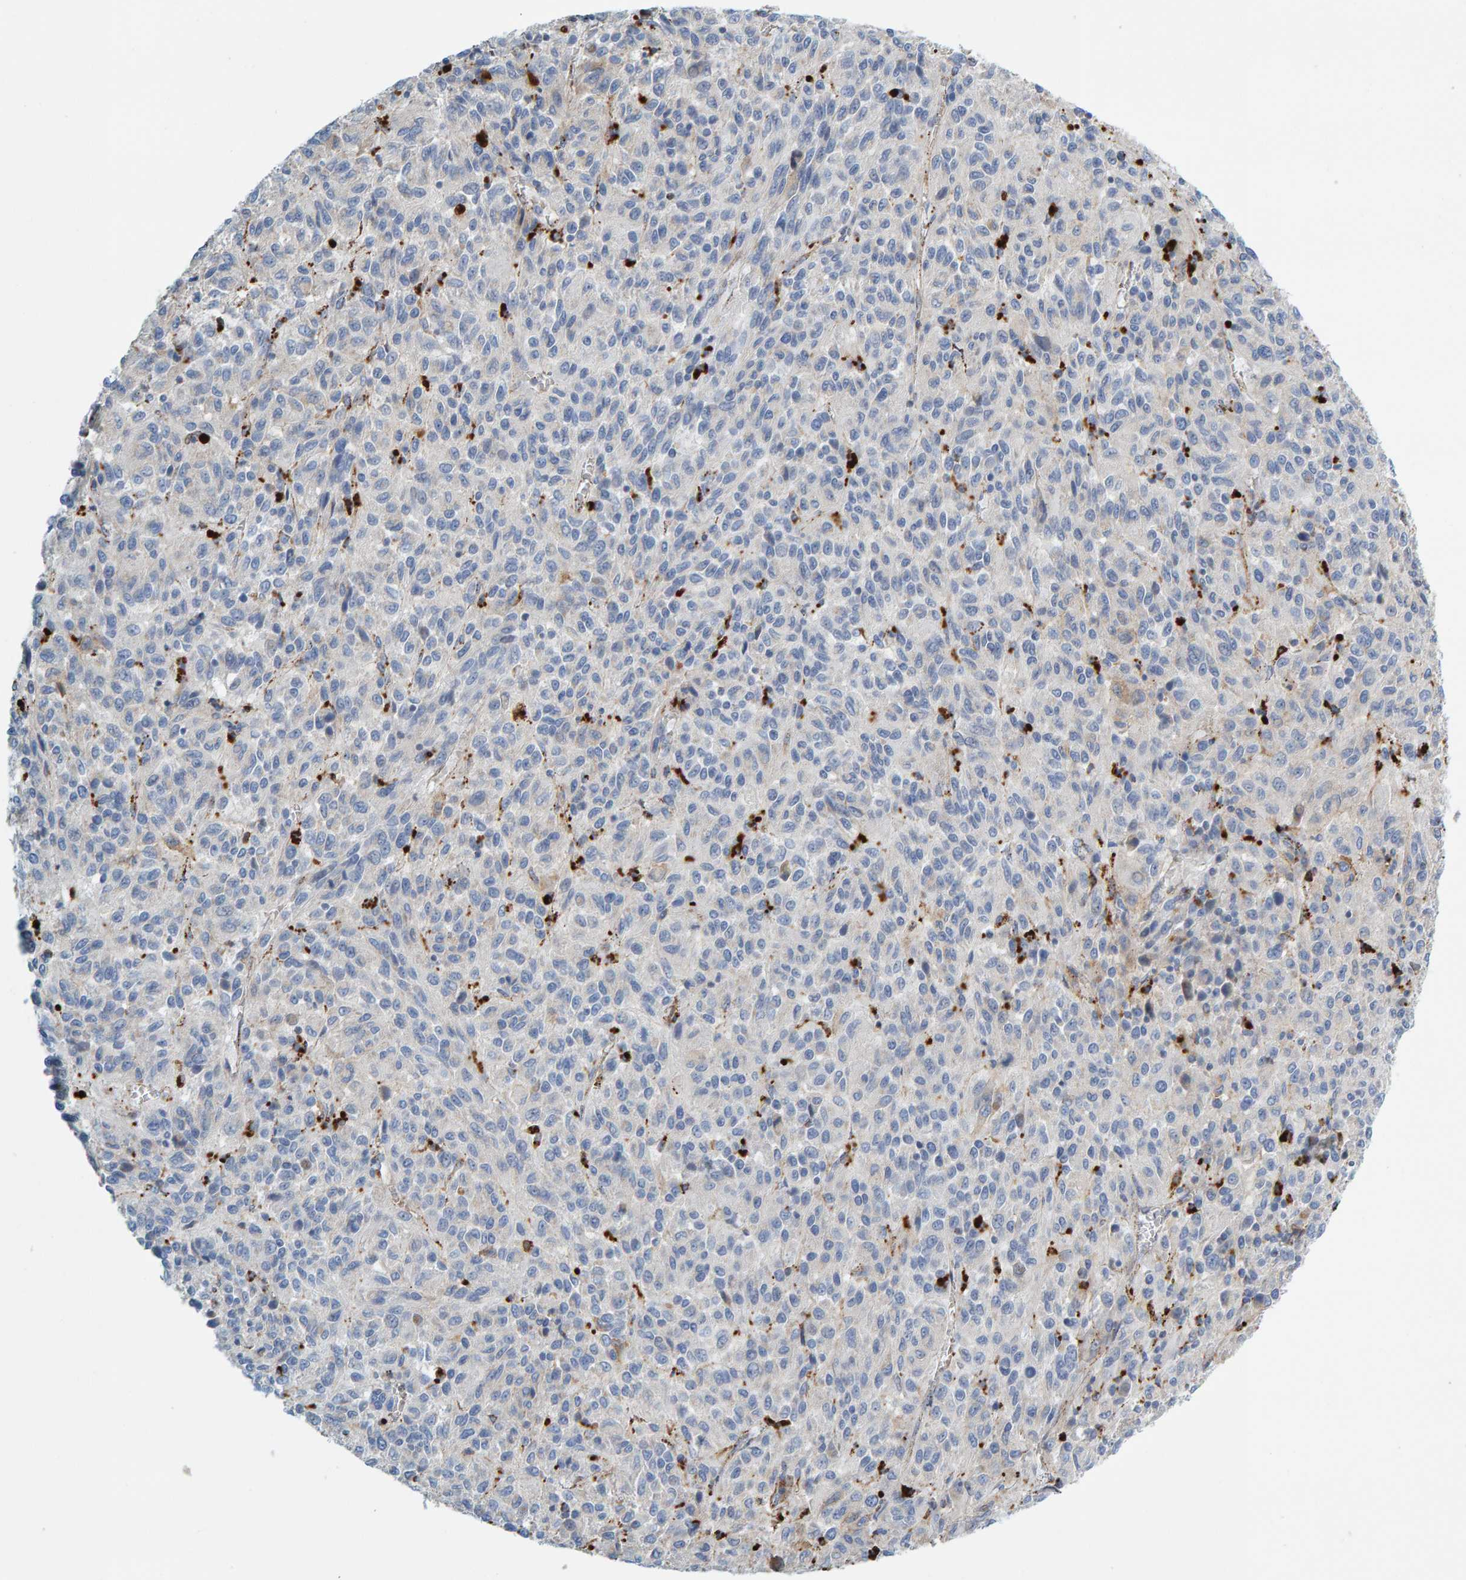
{"staining": {"intensity": "negative", "quantity": "none", "location": "none"}, "tissue": "melanoma", "cell_type": "Tumor cells", "image_type": "cancer", "snomed": [{"axis": "morphology", "description": "Malignant melanoma, Metastatic site"}, {"axis": "topography", "description": "Lung"}], "caption": "Protein analysis of melanoma exhibits no significant staining in tumor cells.", "gene": "BIN3", "patient": {"sex": "male", "age": 64}}